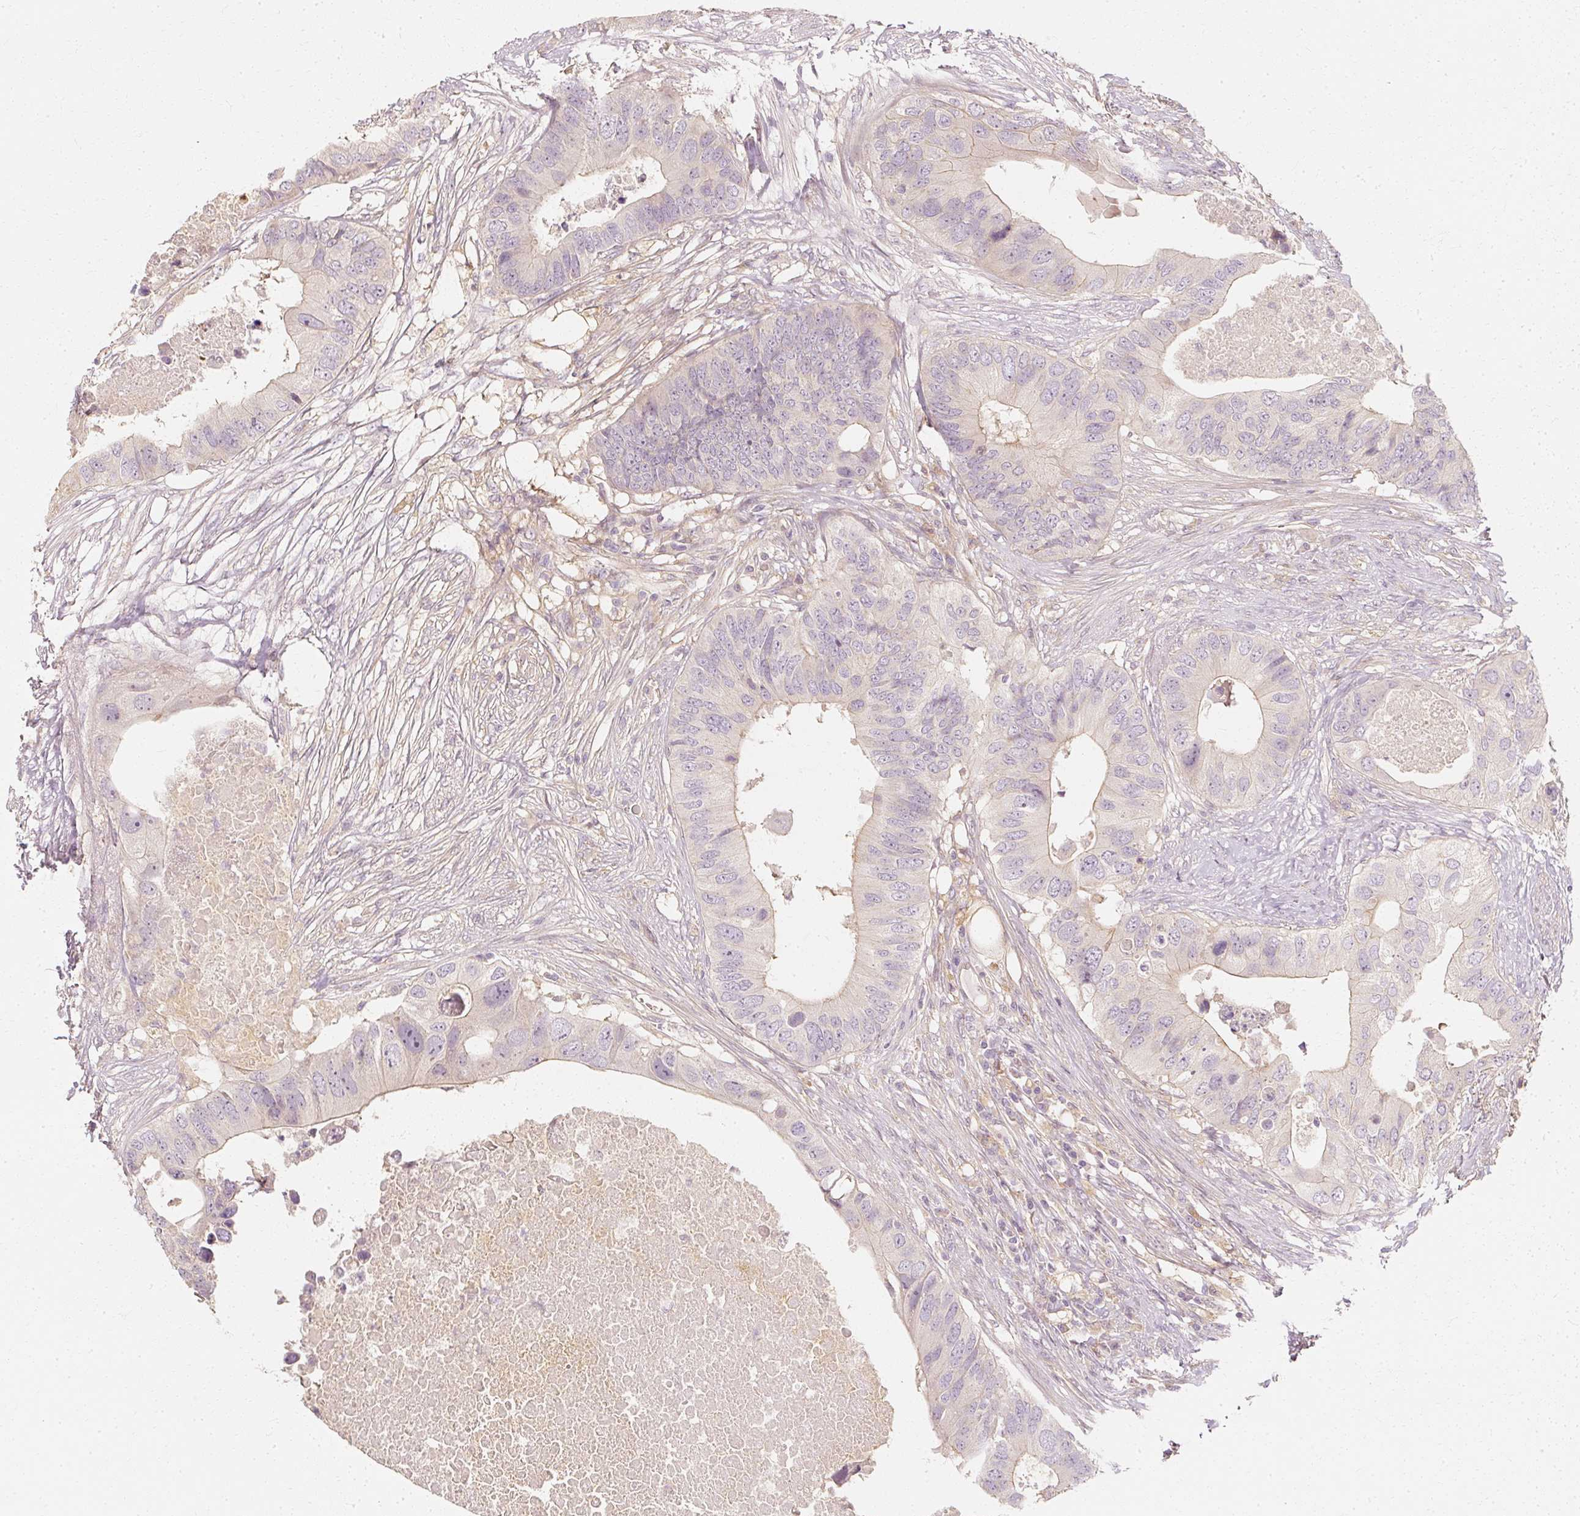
{"staining": {"intensity": "negative", "quantity": "none", "location": "none"}, "tissue": "colorectal cancer", "cell_type": "Tumor cells", "image_type": "cancer", "snomed": [{"axis": "morphology", "description": "Adenocarcinoma, NOS"}, {"axis": "topography", "description": "Colon"}], "caption": "The immunohistochemistry (IHC) image has no significant positivity in tumor cells of colorectal adenocarcinoma tissue. (DAB (3,3'-diaminobenzidine) immunohistochemistry, high magnification).", "gene": "GNAQ", "patient": {"sex": "male", "age": 71}}